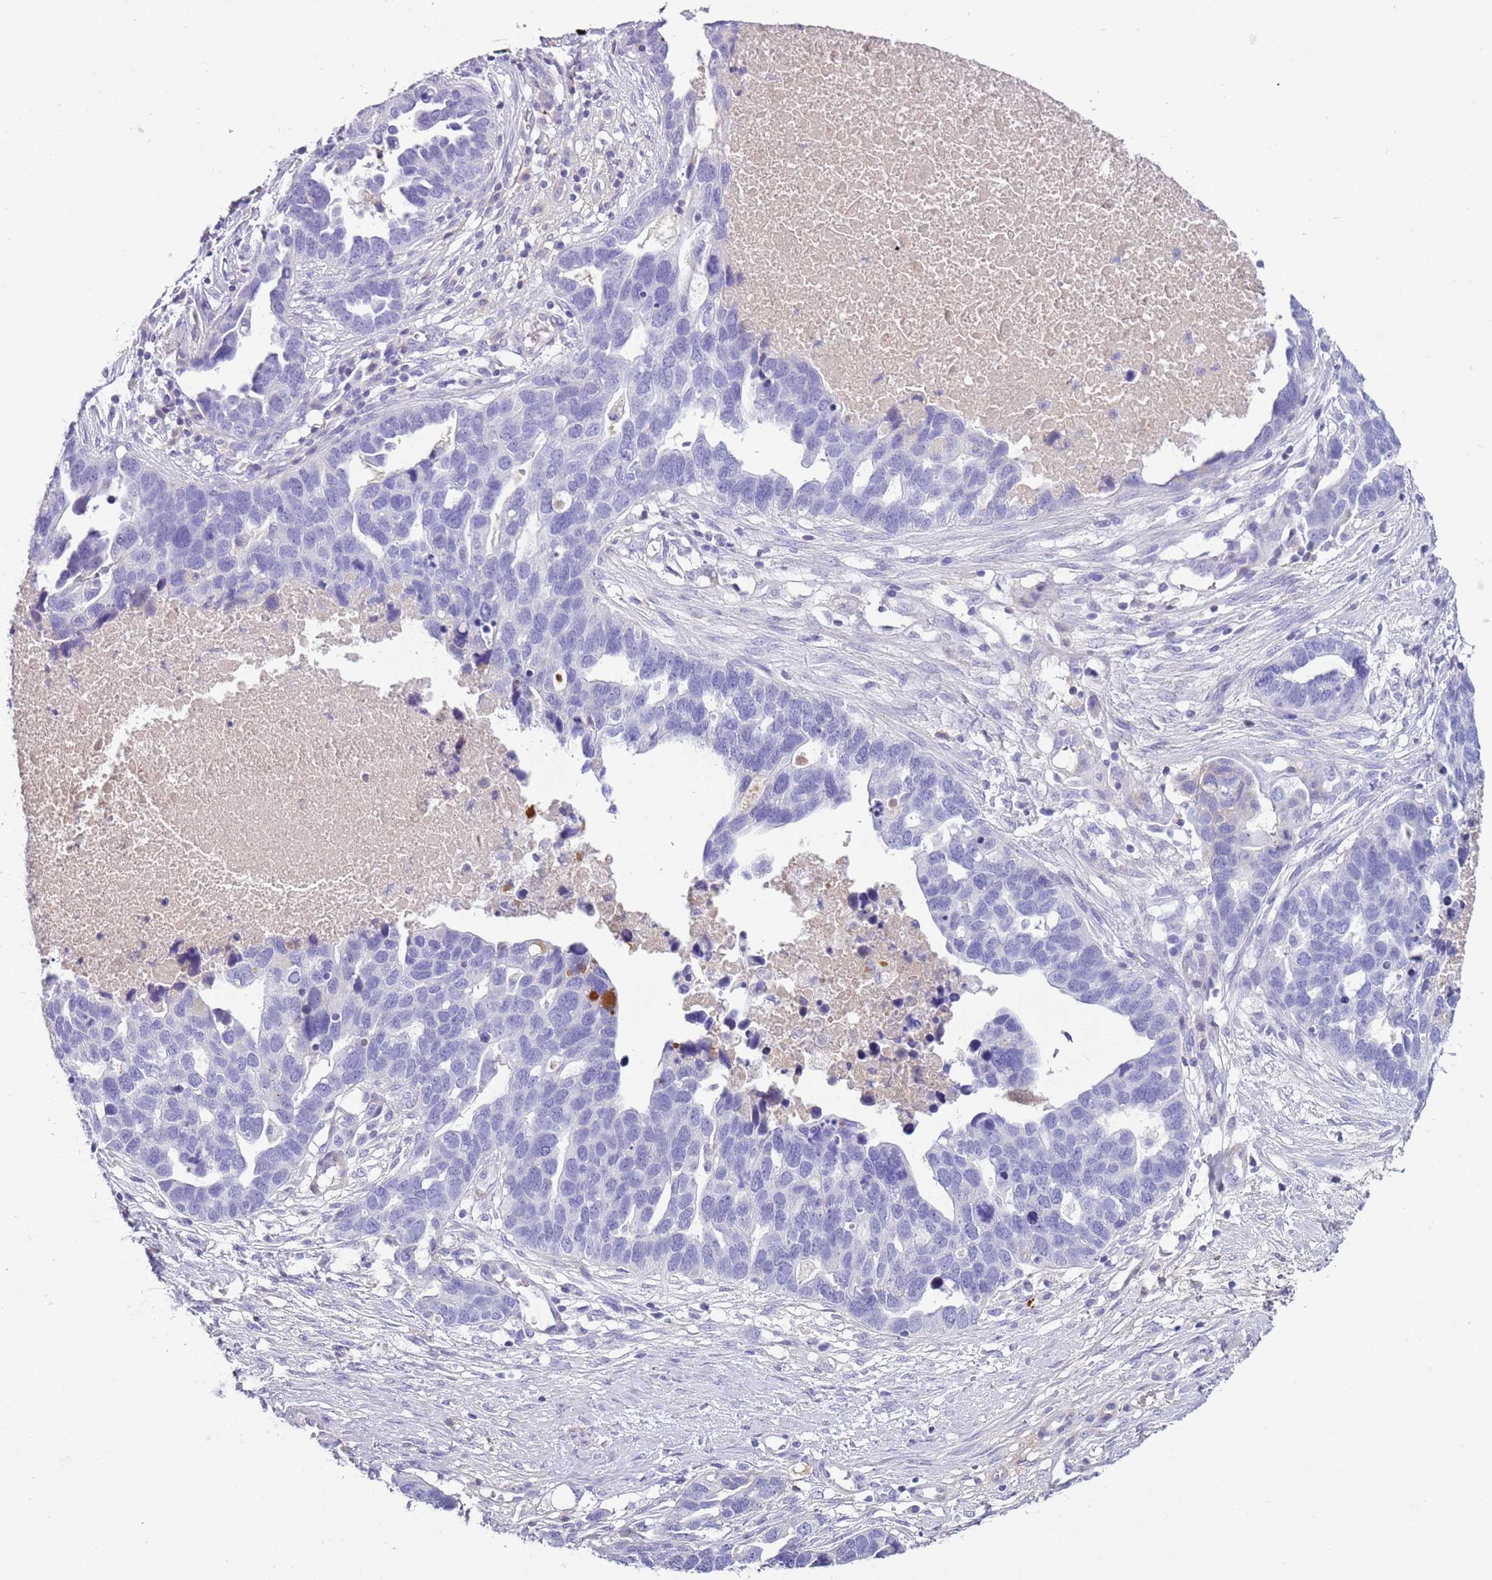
{"staining": {"intensity": "negative", "quantity": "none", "location": "none"}, "tissue": "ovarian cancer", "cell_type": "Tumor cells", "image_type": "cancer", "snomed": [{"axis": "morphology", "description": "Cystadenocarcinoma, serous, NOS"}, {"axis": "topography", "description": "Ovary"}], "caption": "Protein analysis of ovarian cancer (serous cystadenocarcinoma) shows no significant staining in tumor cells.", "gene": "IGKV3D-11", "patient": {"sex": "female", "age": 54}}